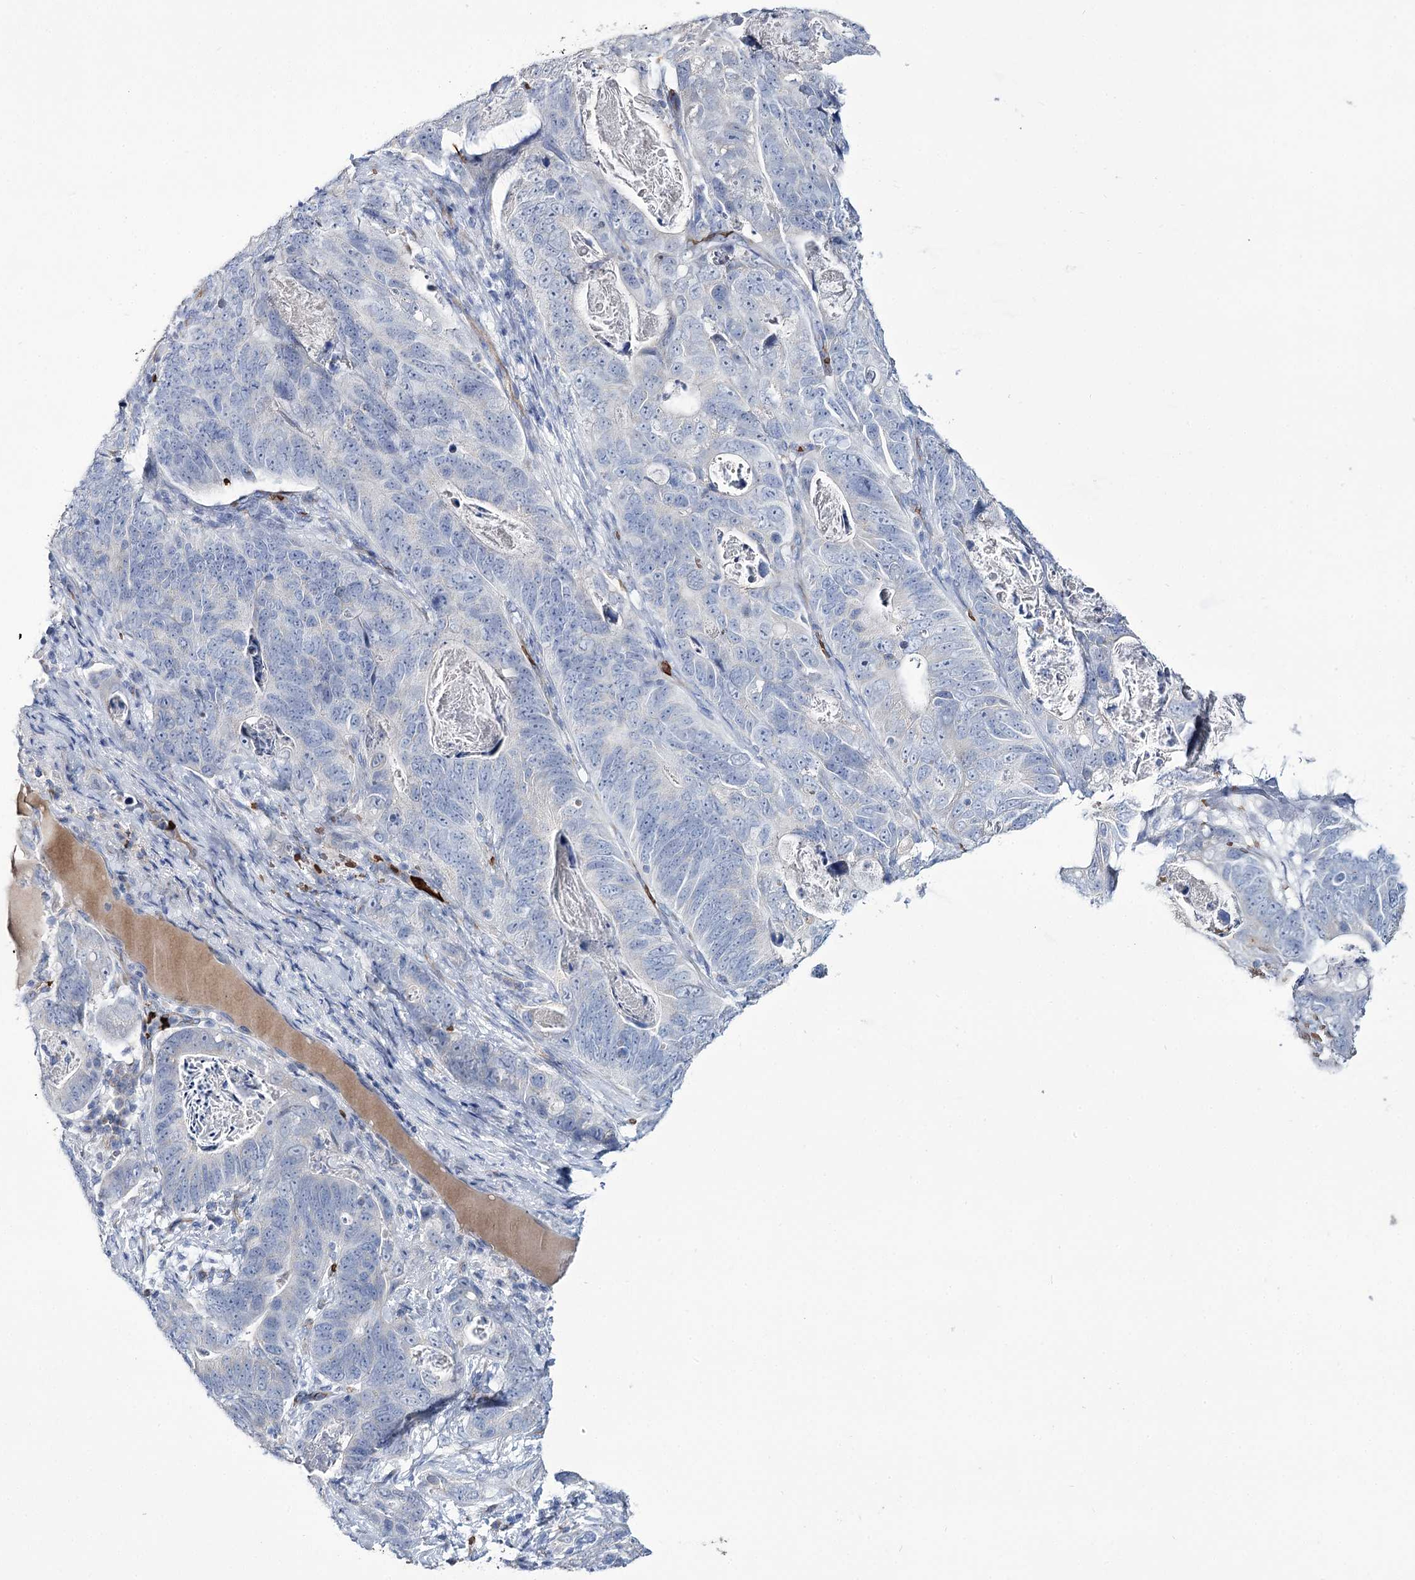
{"staining": {"intensity": "negative", "quantity": "none", "location": "none"}, "tissue": "stomach cancer", "cell_type": "Tumor cells", "image_type": "cancer", "snomed": [{"axis": "morphology", "description": "Normal tissue, NOS"}, {"axis": "morphology", "description": "Adenocarcinoma, NOS"}, {"axis": "topography", "description": "Stomach"}], "caption": "There is no significant positivity in tumor cells of stomach cancer (adenocarcinoma).", "gene": "GBF1", "patient": {"sex": "female", "age": 89}}